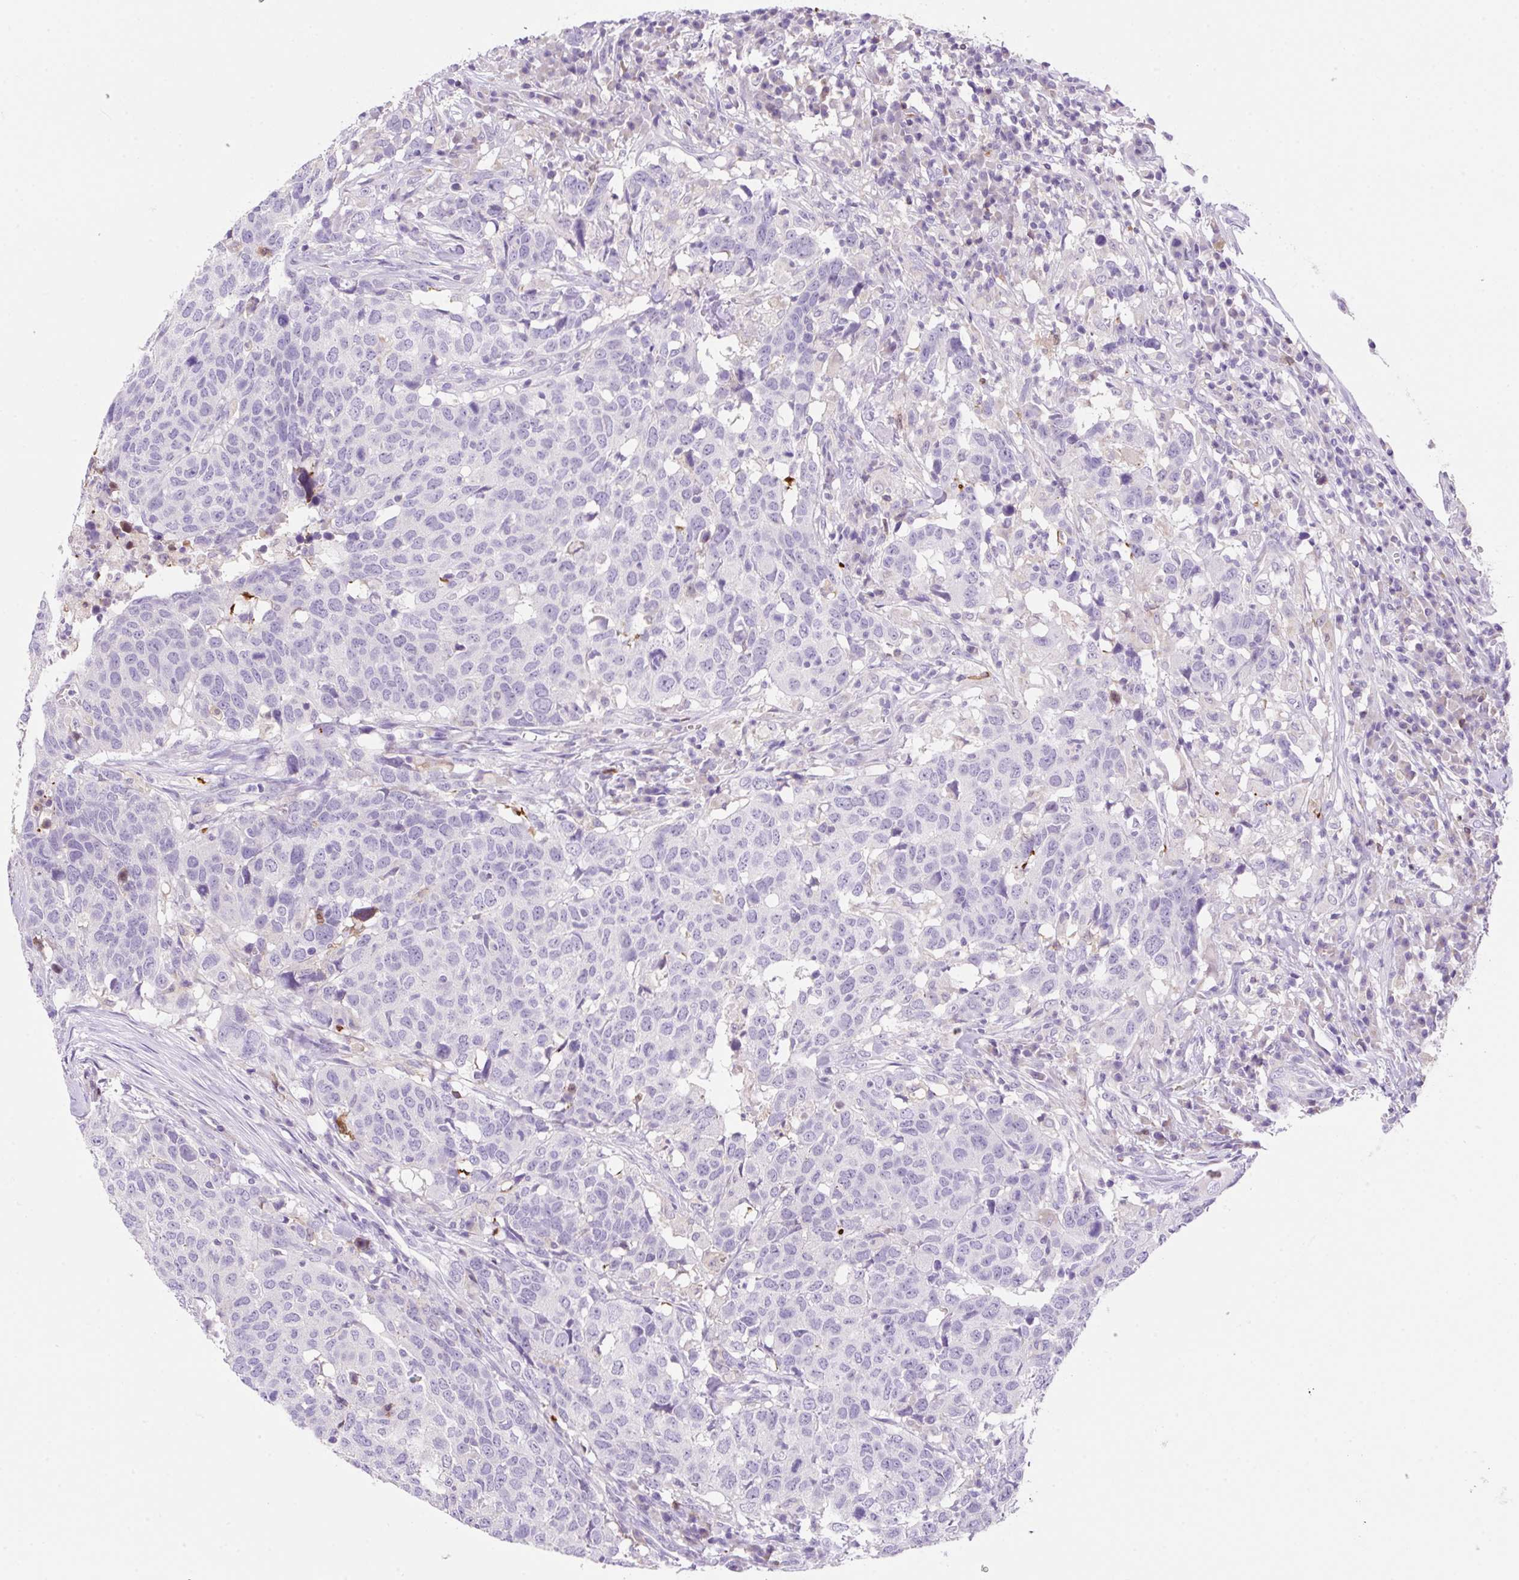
{"staining": {"intensity": "negative", "quantity": "none", "location": "none"}, "tissue": "head and neck cancer", "cell_type": "Tumor cells", "image_type": "cancer", "snomed": [{"axis": "morphology", "description": "Normal tissue, NOS"}, {"axis": "morphology", "description": "Squamous cell carcinoma, NOS"}, {"axis": "topography", "description": "Skeletal muscle"}, {"axis": "topography", "description": "Vascular tissue"}, {"axis": "topography", "description": "Peripheral nerve tissue"}, {"axis": "topography", "description": "Head-Neck"}], "caption": "Tumor cells are negative for protein expression in human squamous cell carcinoma (head and neck).", "gene": "NDST3", "patient": {"sex": "male", "age": 66}}